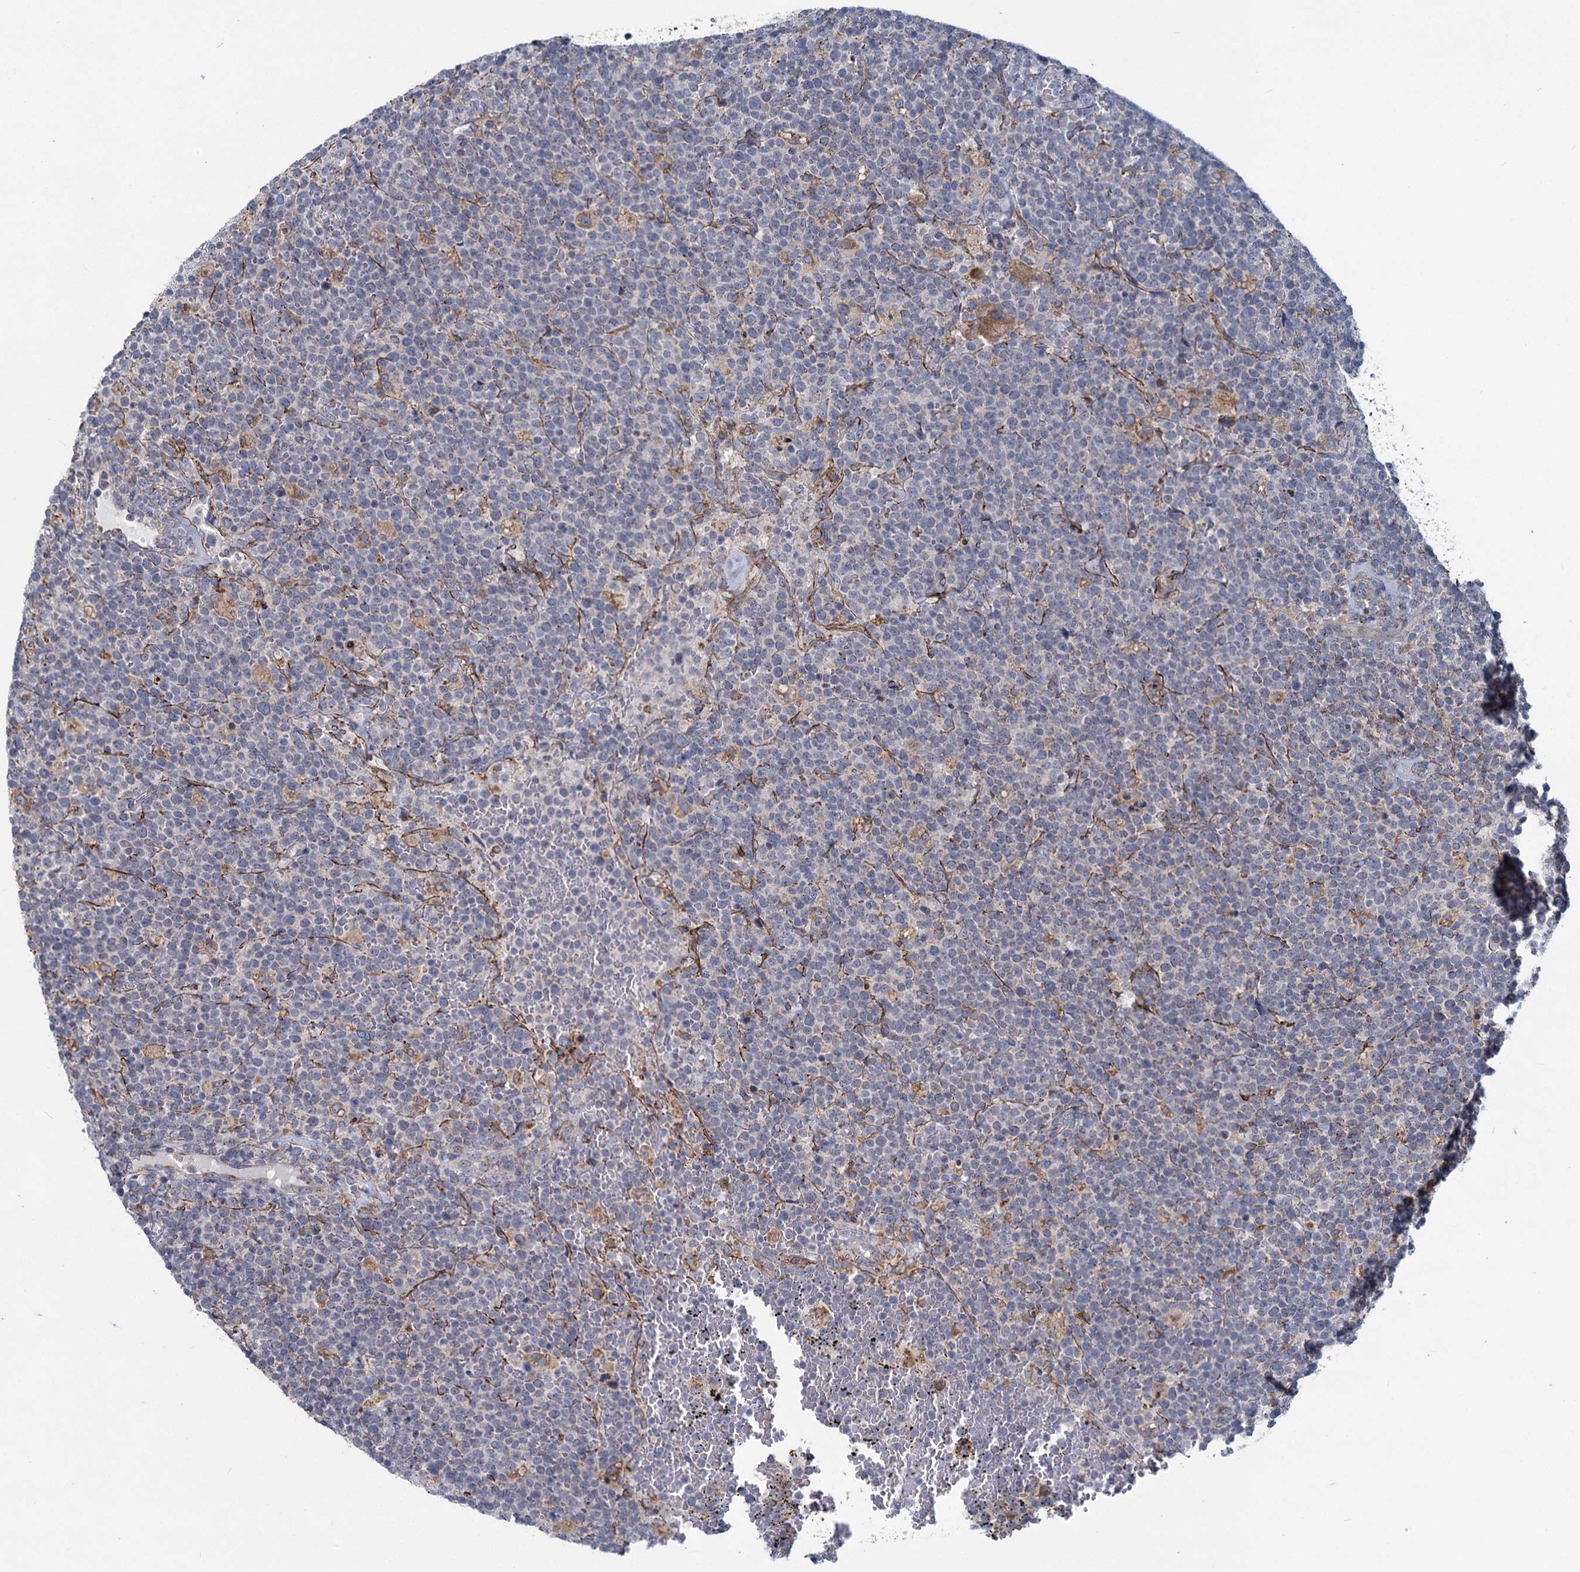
{"staining": {"intensity": "negative", "quantity": "none", "location": "none"}, "tissue": "lymphoma", "cell_type": "Tumor cells", "image_type": "cancer", "snomed": [{"axis": "morphology", "description": "Malignant lymphoma, non-Hodgkin's type, High grade"}, {"axis": "topography", "description": "Lymph node"}], "caption": "The micrograph exhibits no staining of tumor cells in high-grade malignant lymphoma, non-Hodgkin's type.", "gene": "ADCY2", "patient": {"sex": "male", "age": 61}}